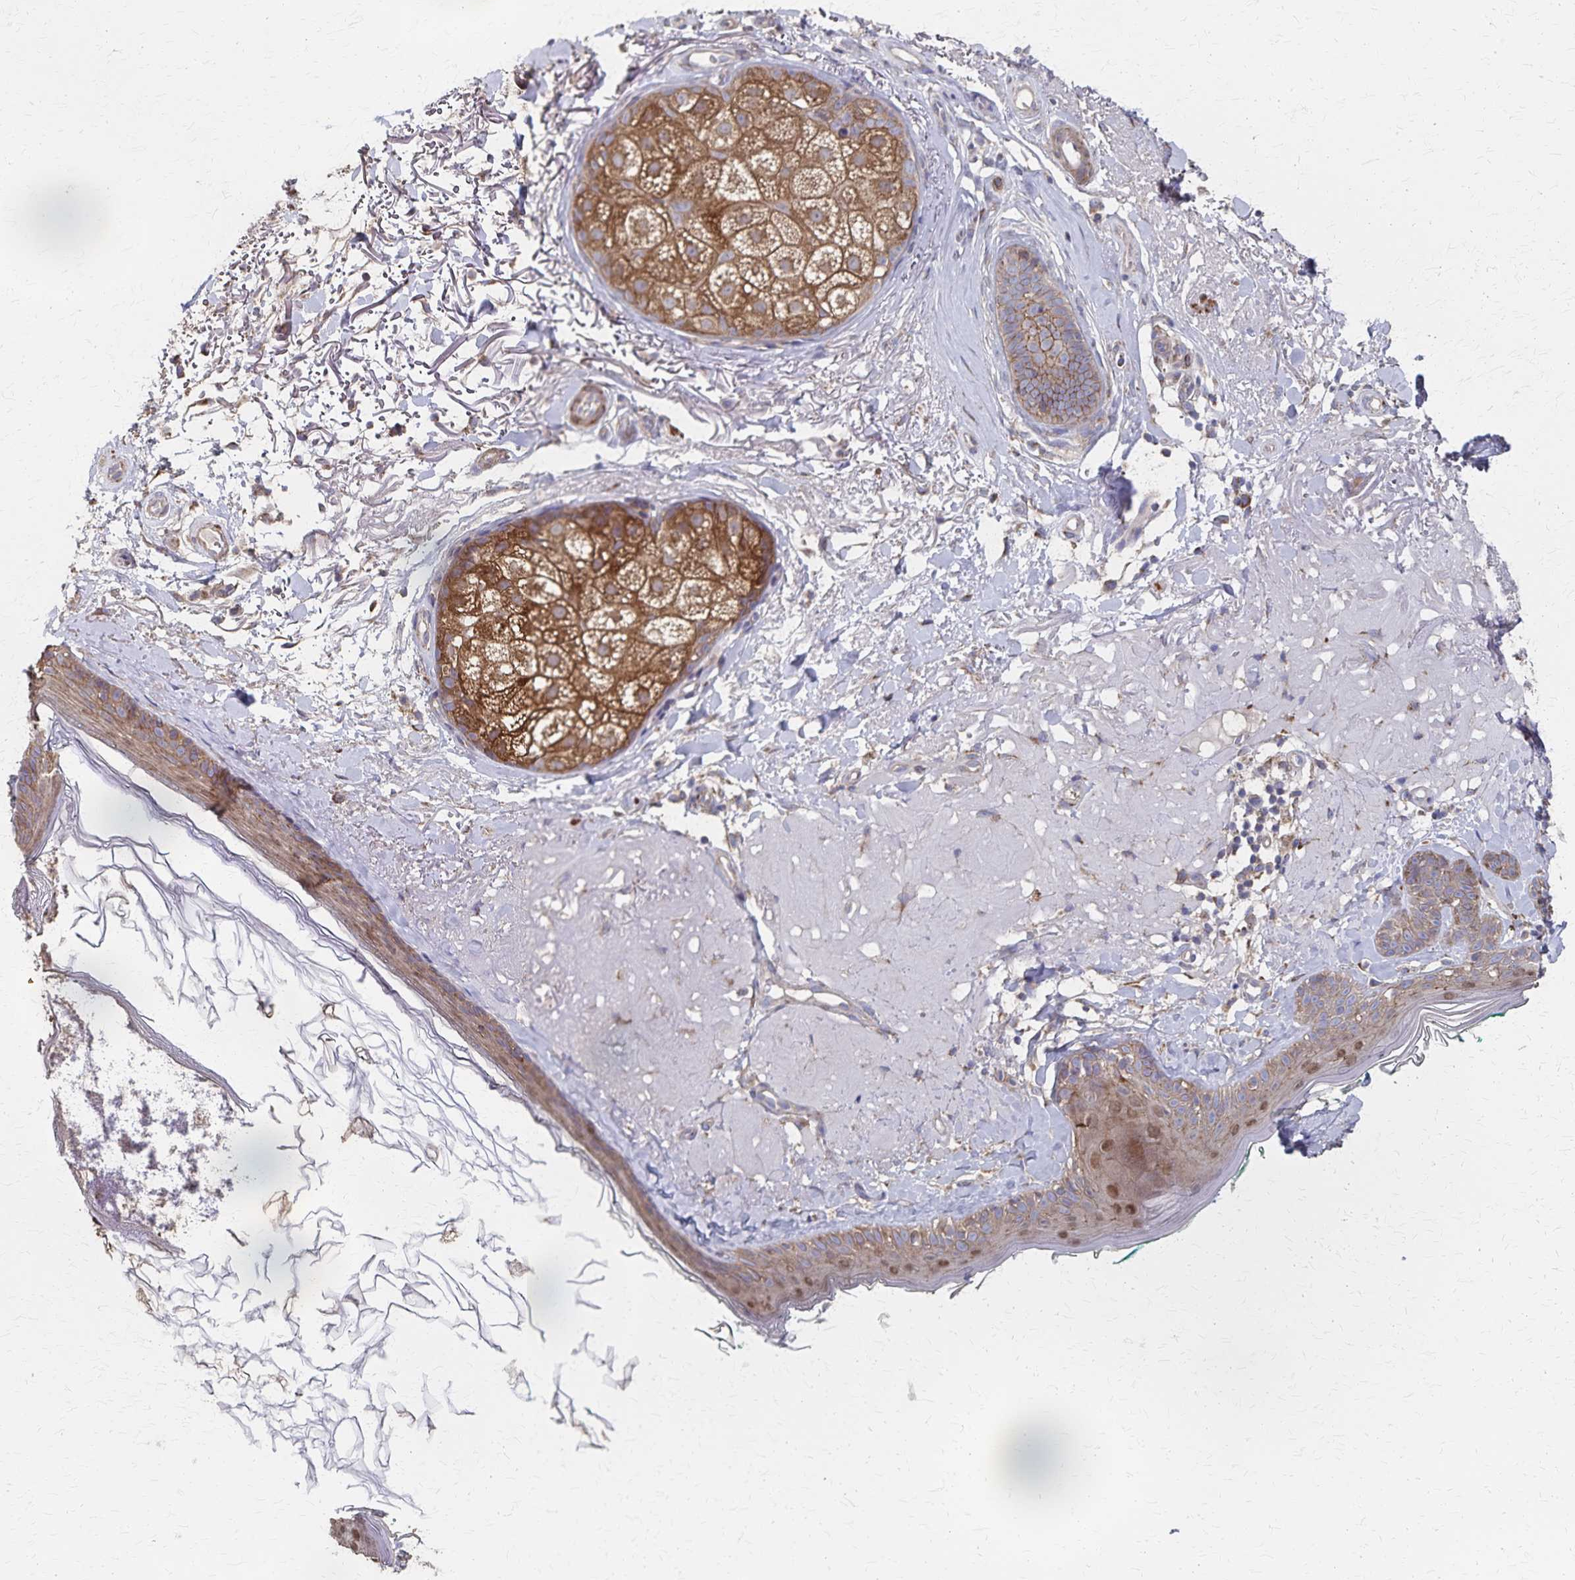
{"staining": {"intensity": "moderate", "quantity": "<25%", "location": "cytoplasmic/membranous"}, "tissue": "skin", "cell_type": "Fibroblasts", "image_type": "normal", "snomed": [{"axis": "morphology", "description": "Normal tissue, NOS"}, {"axis": "topography", "description": "Skin"}], "caption": "Immunohistochemistry (IHC) (DAB (3,3'-diaminobenzidine)) staining of normal skin reveals moderate cytoplasmic/membranous protein staining in about <25% of fibroblasts.", "gene": "PGAP2", "patient": {"sex": "male", "age": 73}}